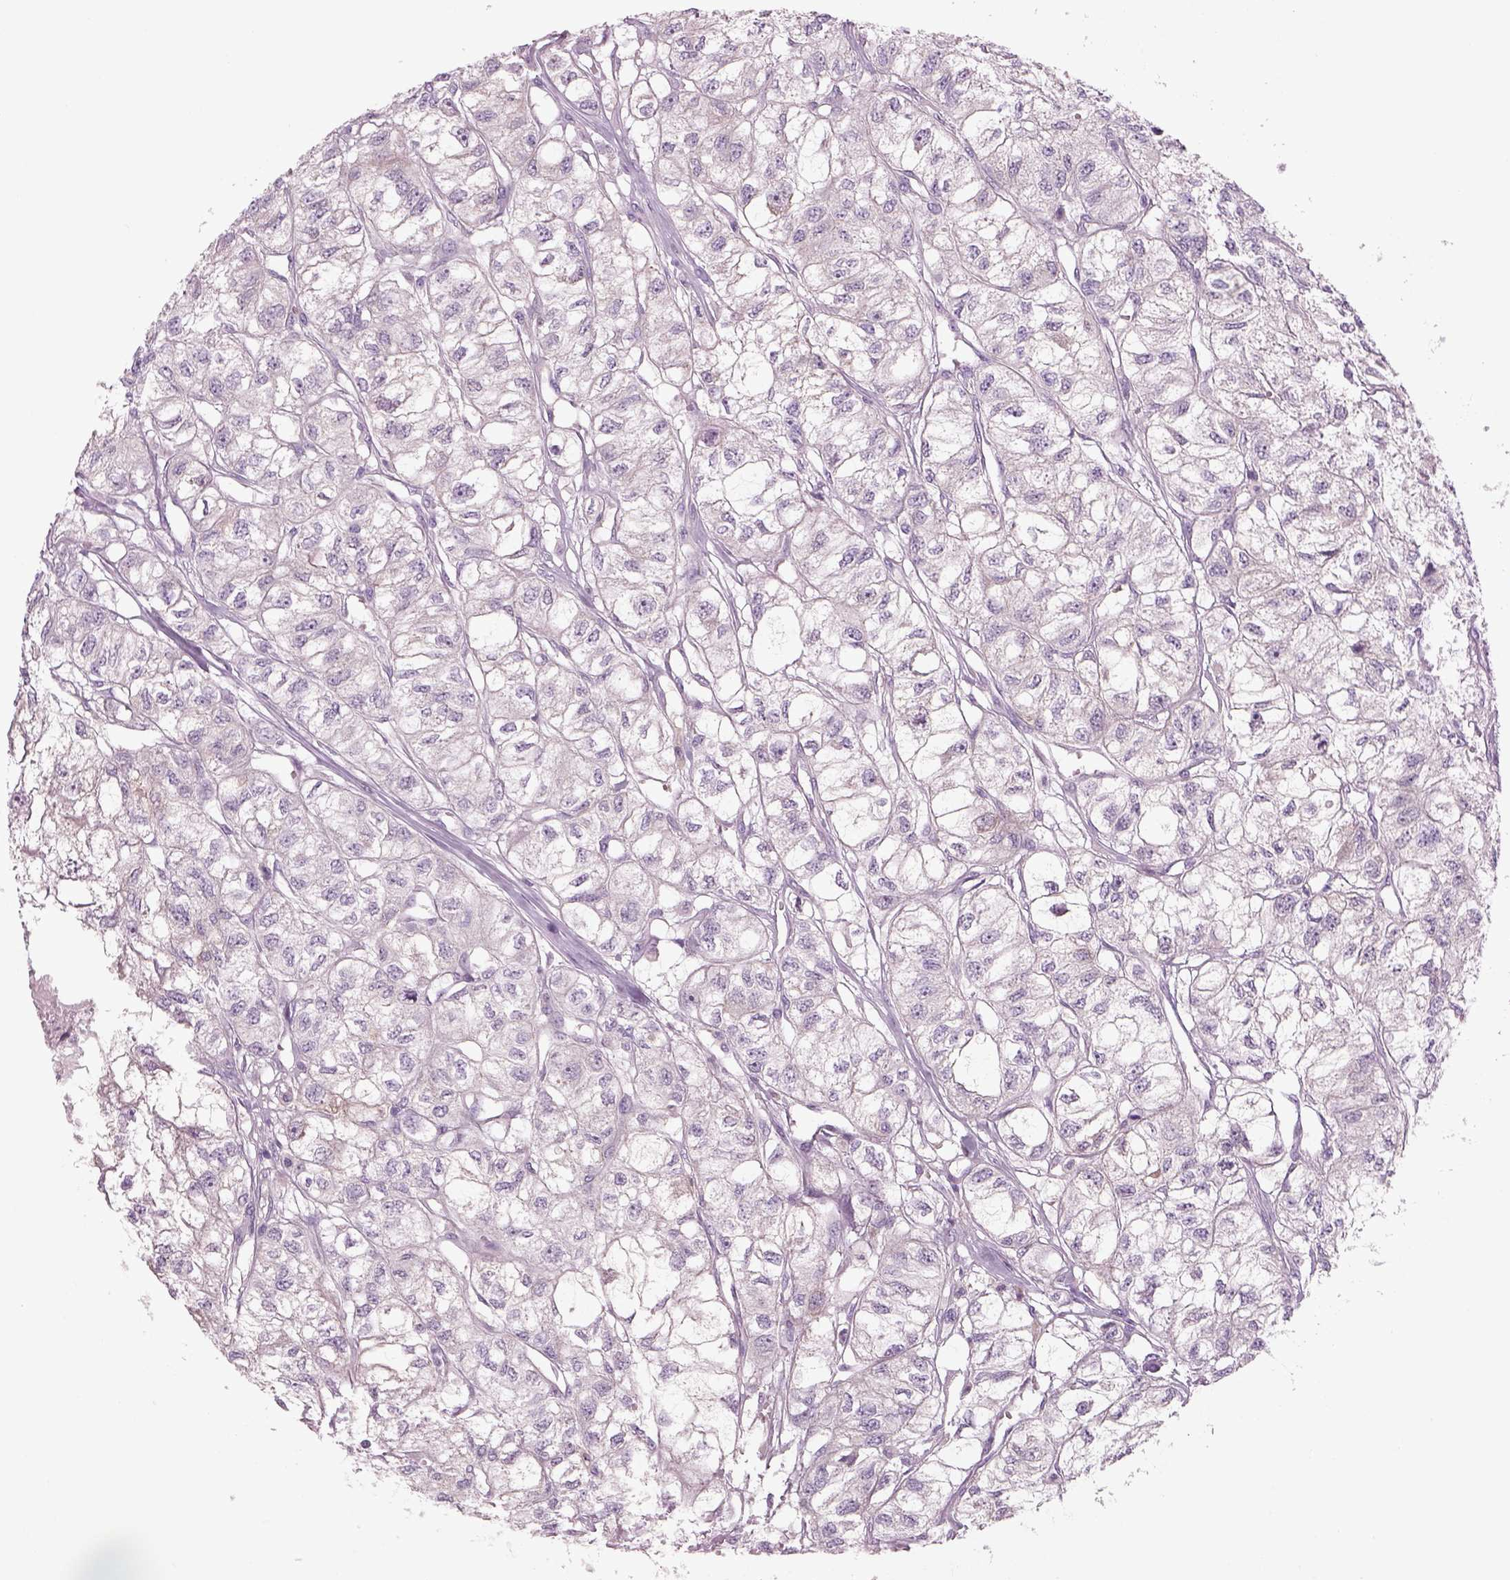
{"staining": {"intensity": "negative", "quantity": "none", "location": "none"}, "tissue": "renal cancer", "cell_type": "Tumor cells", "image_type": "cancer", "snomed": [{"axis": "morphology", "description": "Adenocarcinoma, NOS"}, {"axis": "topography", "description": "Kidney"}], "caption": "The immunohistochemistry (IHC) micrograph has no significant staining in tumor cells of adenocarcinoma (renal) tissue. Nuclei are stained in blue.", "gene": "MDH1B", "patient": {"sex": "male", "age": 56}}